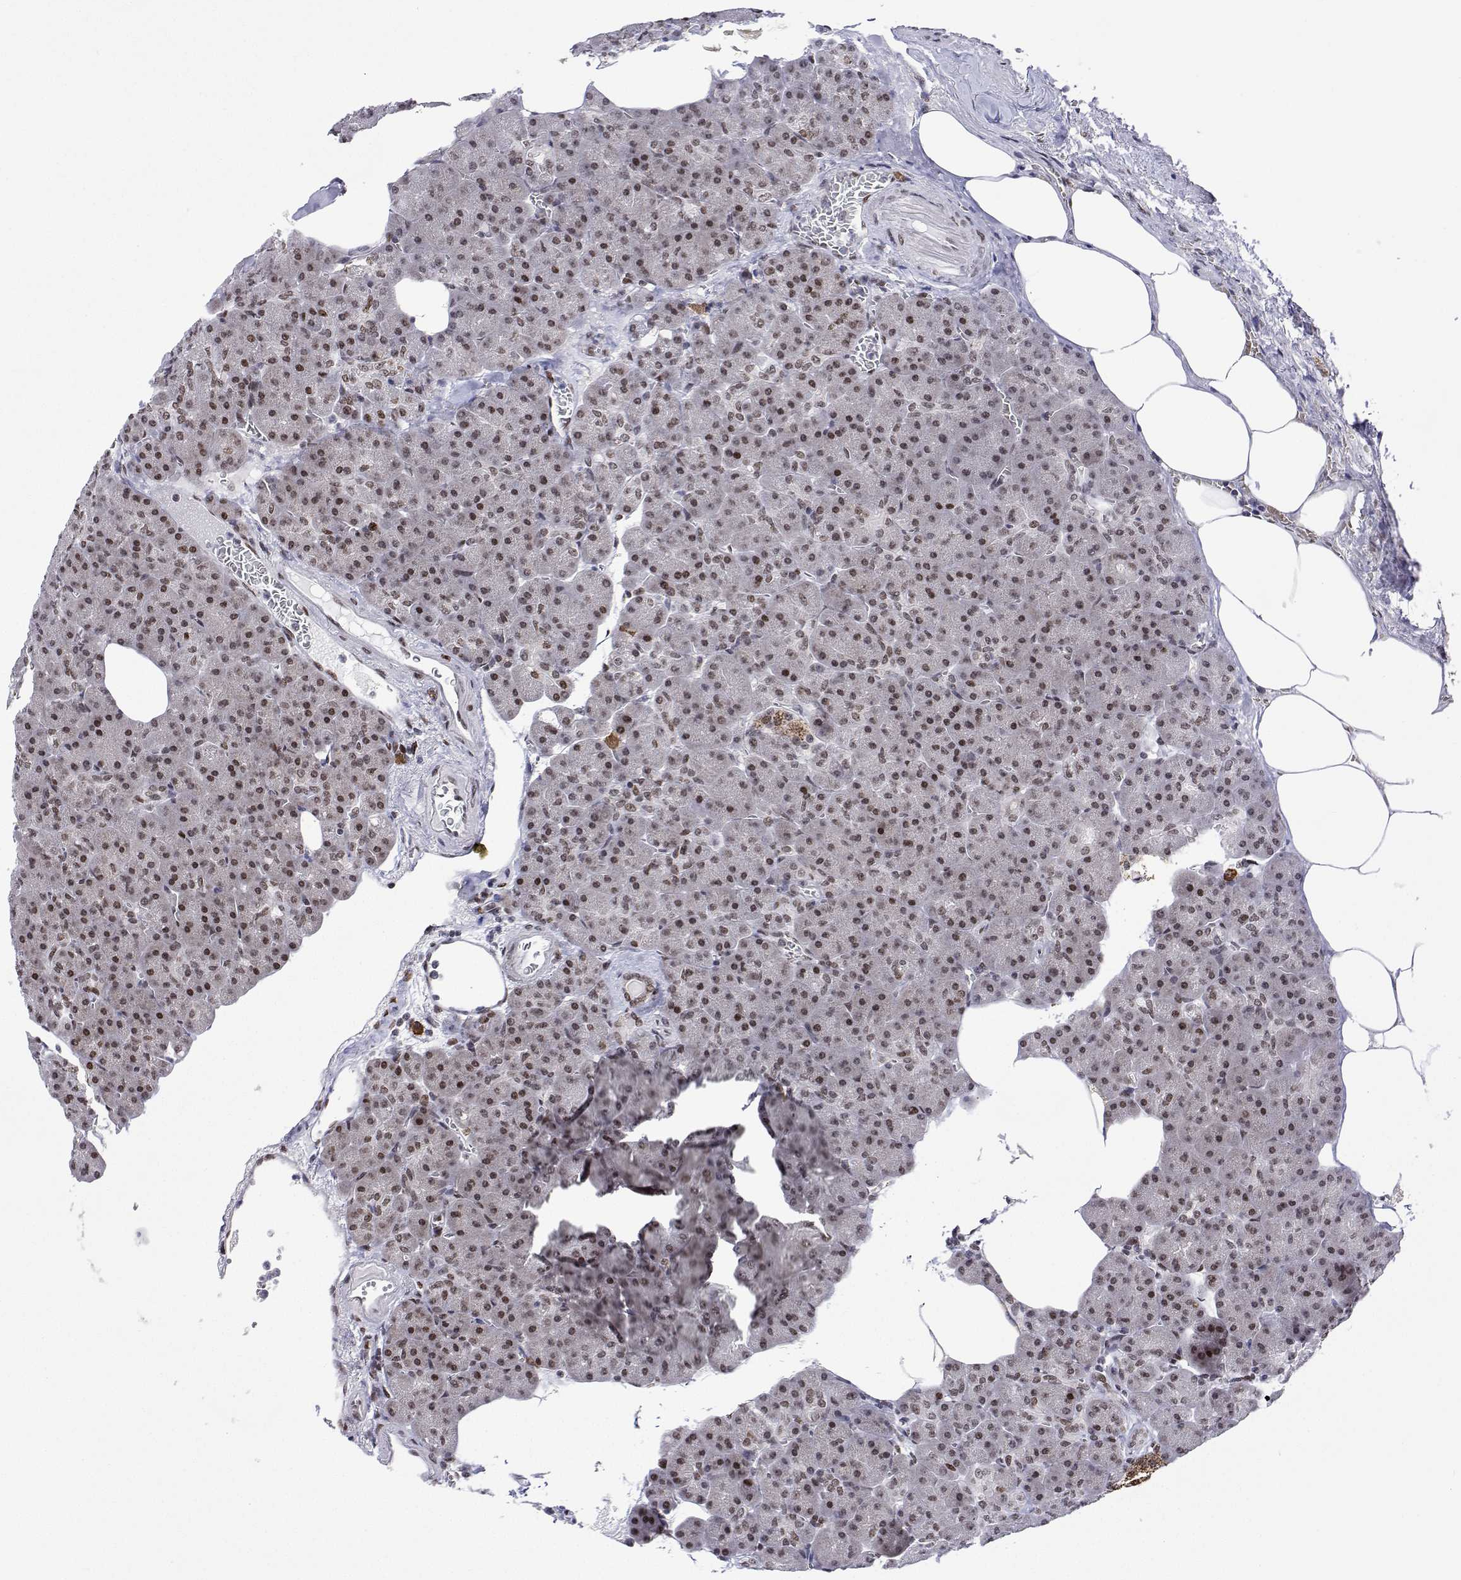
{"staining": {"intensity": "moderate", "quantity": "25%-75%", "location": "nuclear"}, "tissue": "pancreas", "cell_type": "Exocrine glandular cells", "image_type": "normal", "snomed": [{"axis": "morphology", "description": "Normal tissue, NOS"}, {"axis": "topography", "description": "Pancreas"}], "caption": "There is medium levels of moderate nuclear staining in exocrine glandular cells of normal pancreas, as demonstrated by immunohistochemical staining (brown color).", "gene": "XPC", "patient": {"sex": "female", "age": 74}}